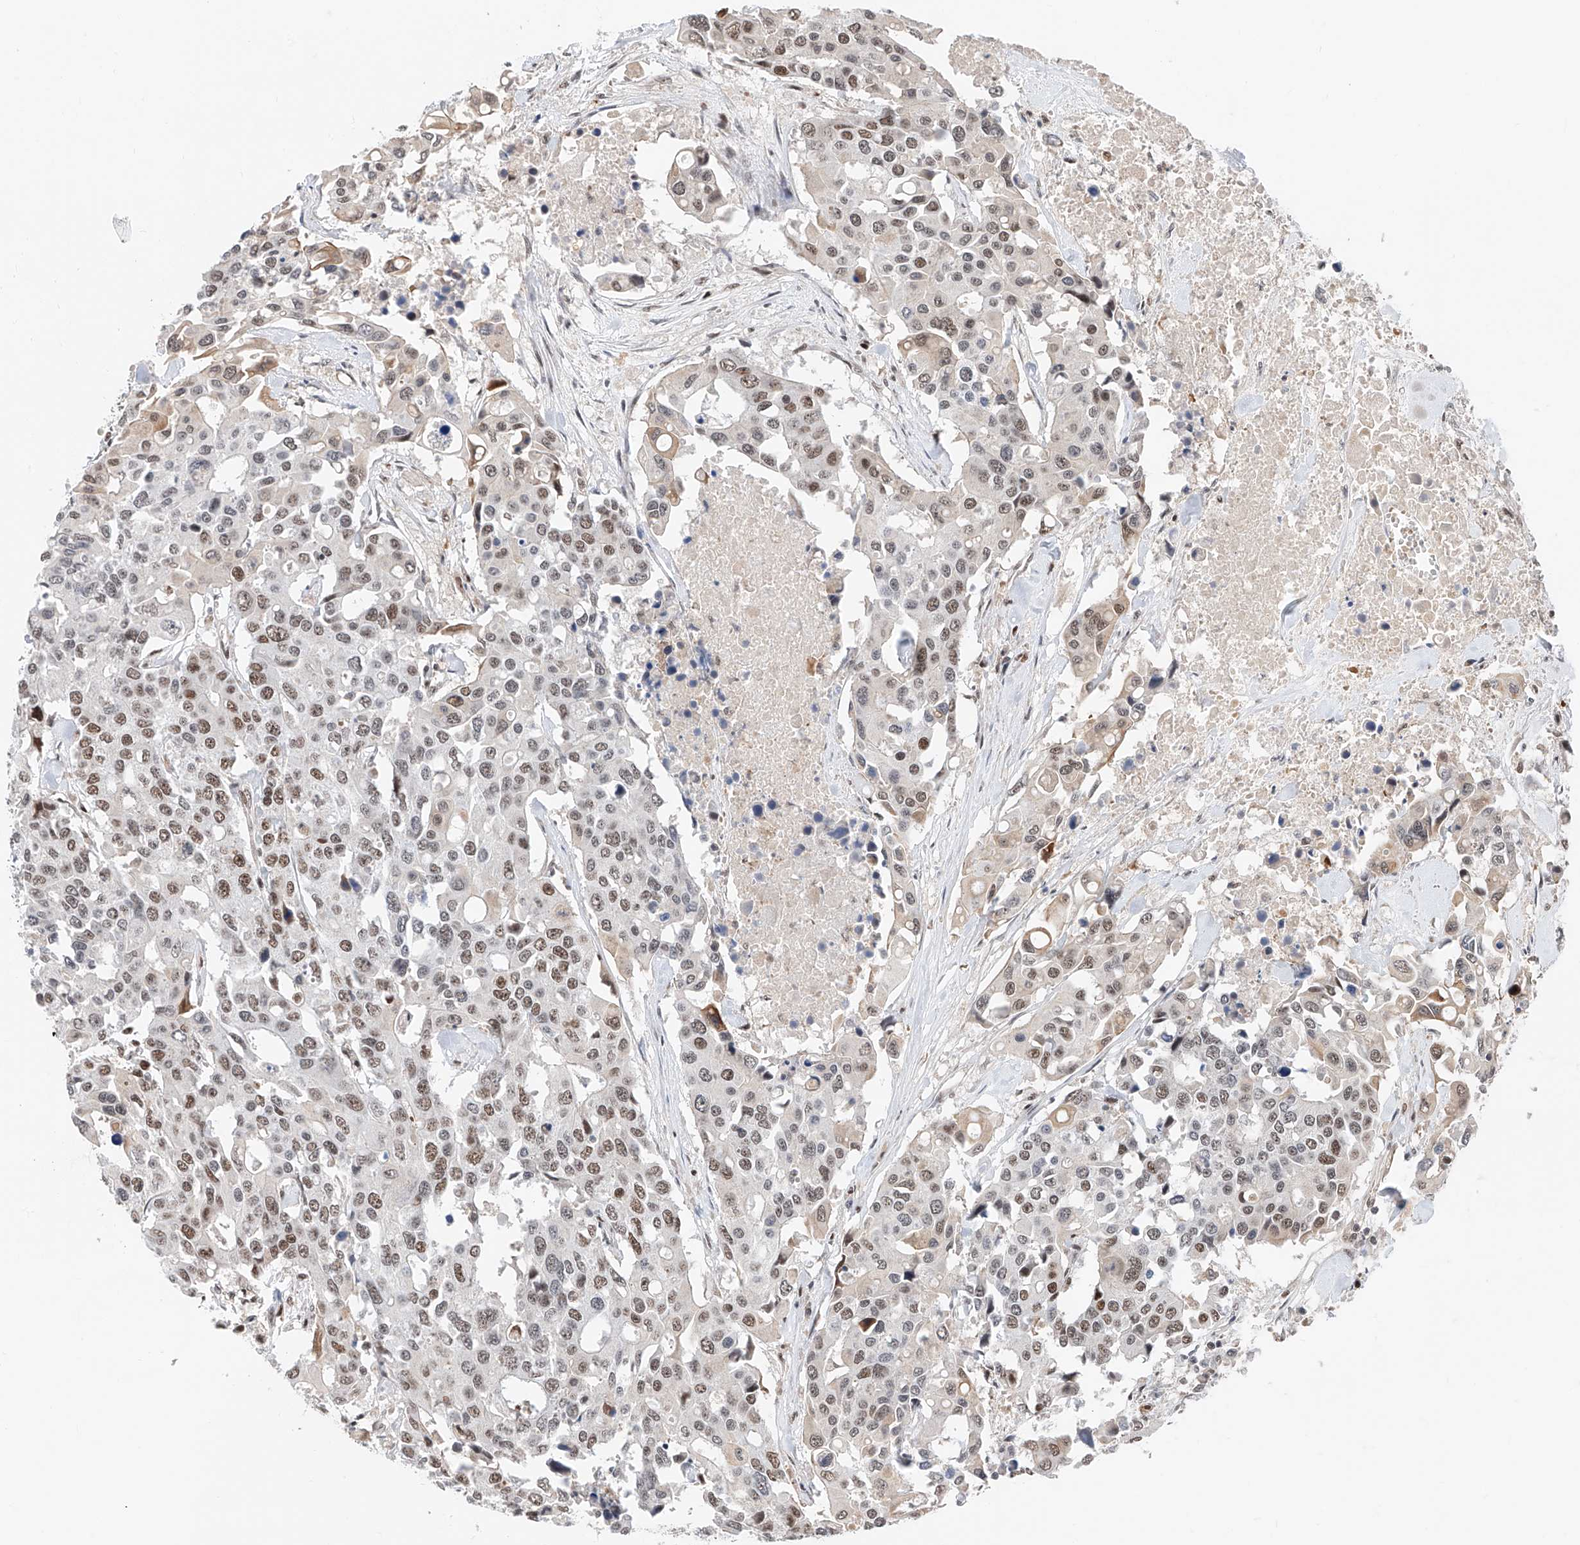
{"staining": {"intensity": "moderate", "quantity": "25%-75%", "location": "nuclear"}, "tissue": "colorectal cancer", "cell_type": "Tumor cells", "image_type": "cancer", "snomed": [{"axis": "morphology", "description": "Adenocarcinoma, NOS"}, {"axis": "topography", "description": "Colon"}], "caption": "Moderate nuclear protein positivity is appreciated in approximately 25%-75% of tumor cells in colorectal cancer (adenocarcinoma). The protein of interest is stained brown, and the nuclei are stained in blue (DAB IHC with brightfield microscopy, high magnification).", "gene": "SNRNP200", "patient": {"sex": "male", "age": 77}}